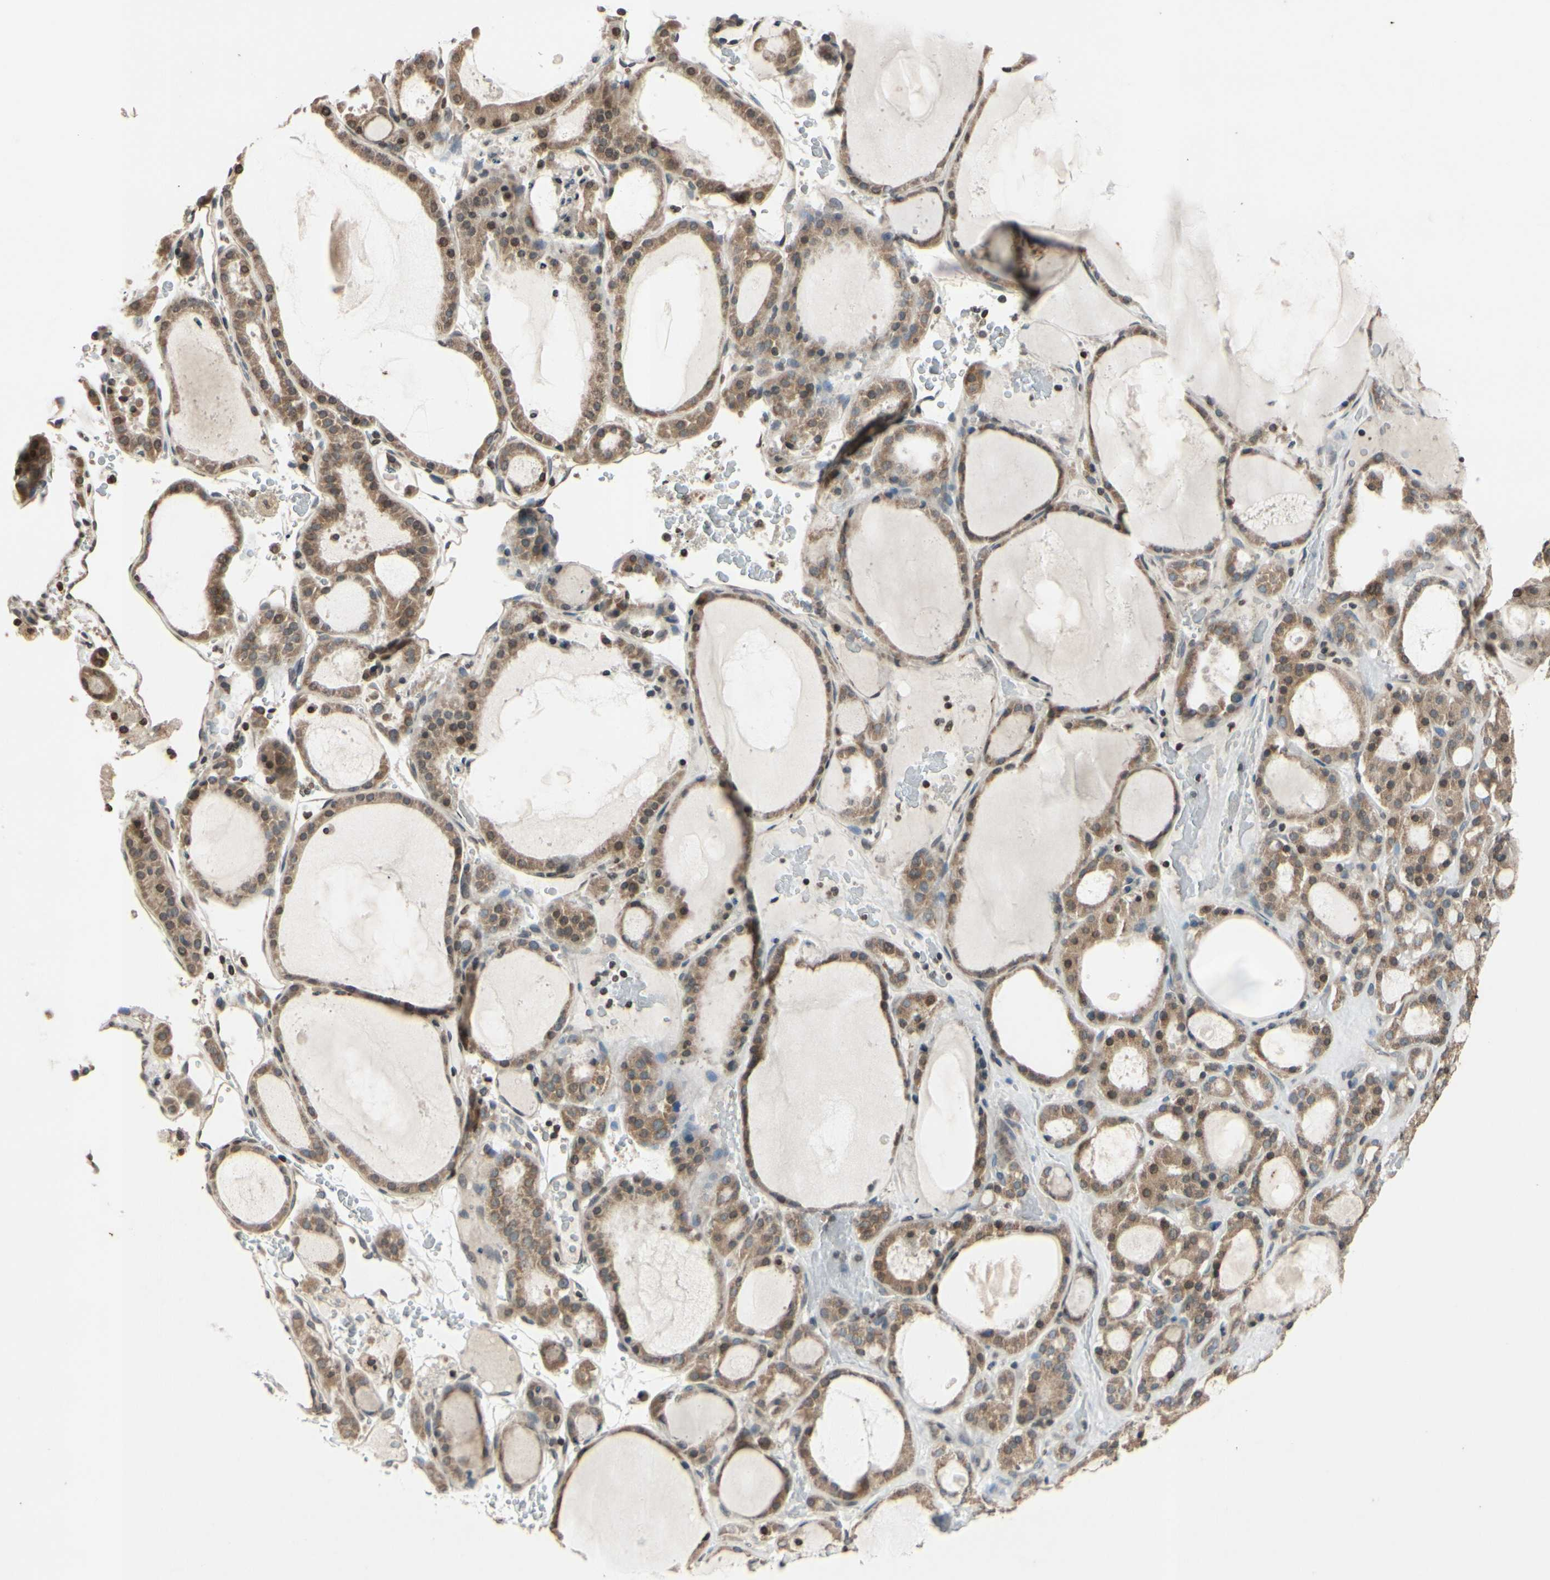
{"staining": {"intensity": "weak", "quantity": ">75%", "location": "cytoplasmic/membranous"}, "tissue": "thyroid gland", "cell_type": "Glandular cells", "image_type": "normal", "snomed": [{"axis": "morphology", "description": "Normal tissue, NOS"}, {"axis": "morphology", "description": "Carcinoma, NOS"}, {"axis": "topography", "description": "Thyroid gland"}], "caption": "An image of thyroid gland stained for a protein reveals weak cytoplasmic/membranous brown staining in glandular cells.", "gene": "CLDN11", "patient": {"sex": "female", "age": 86}}